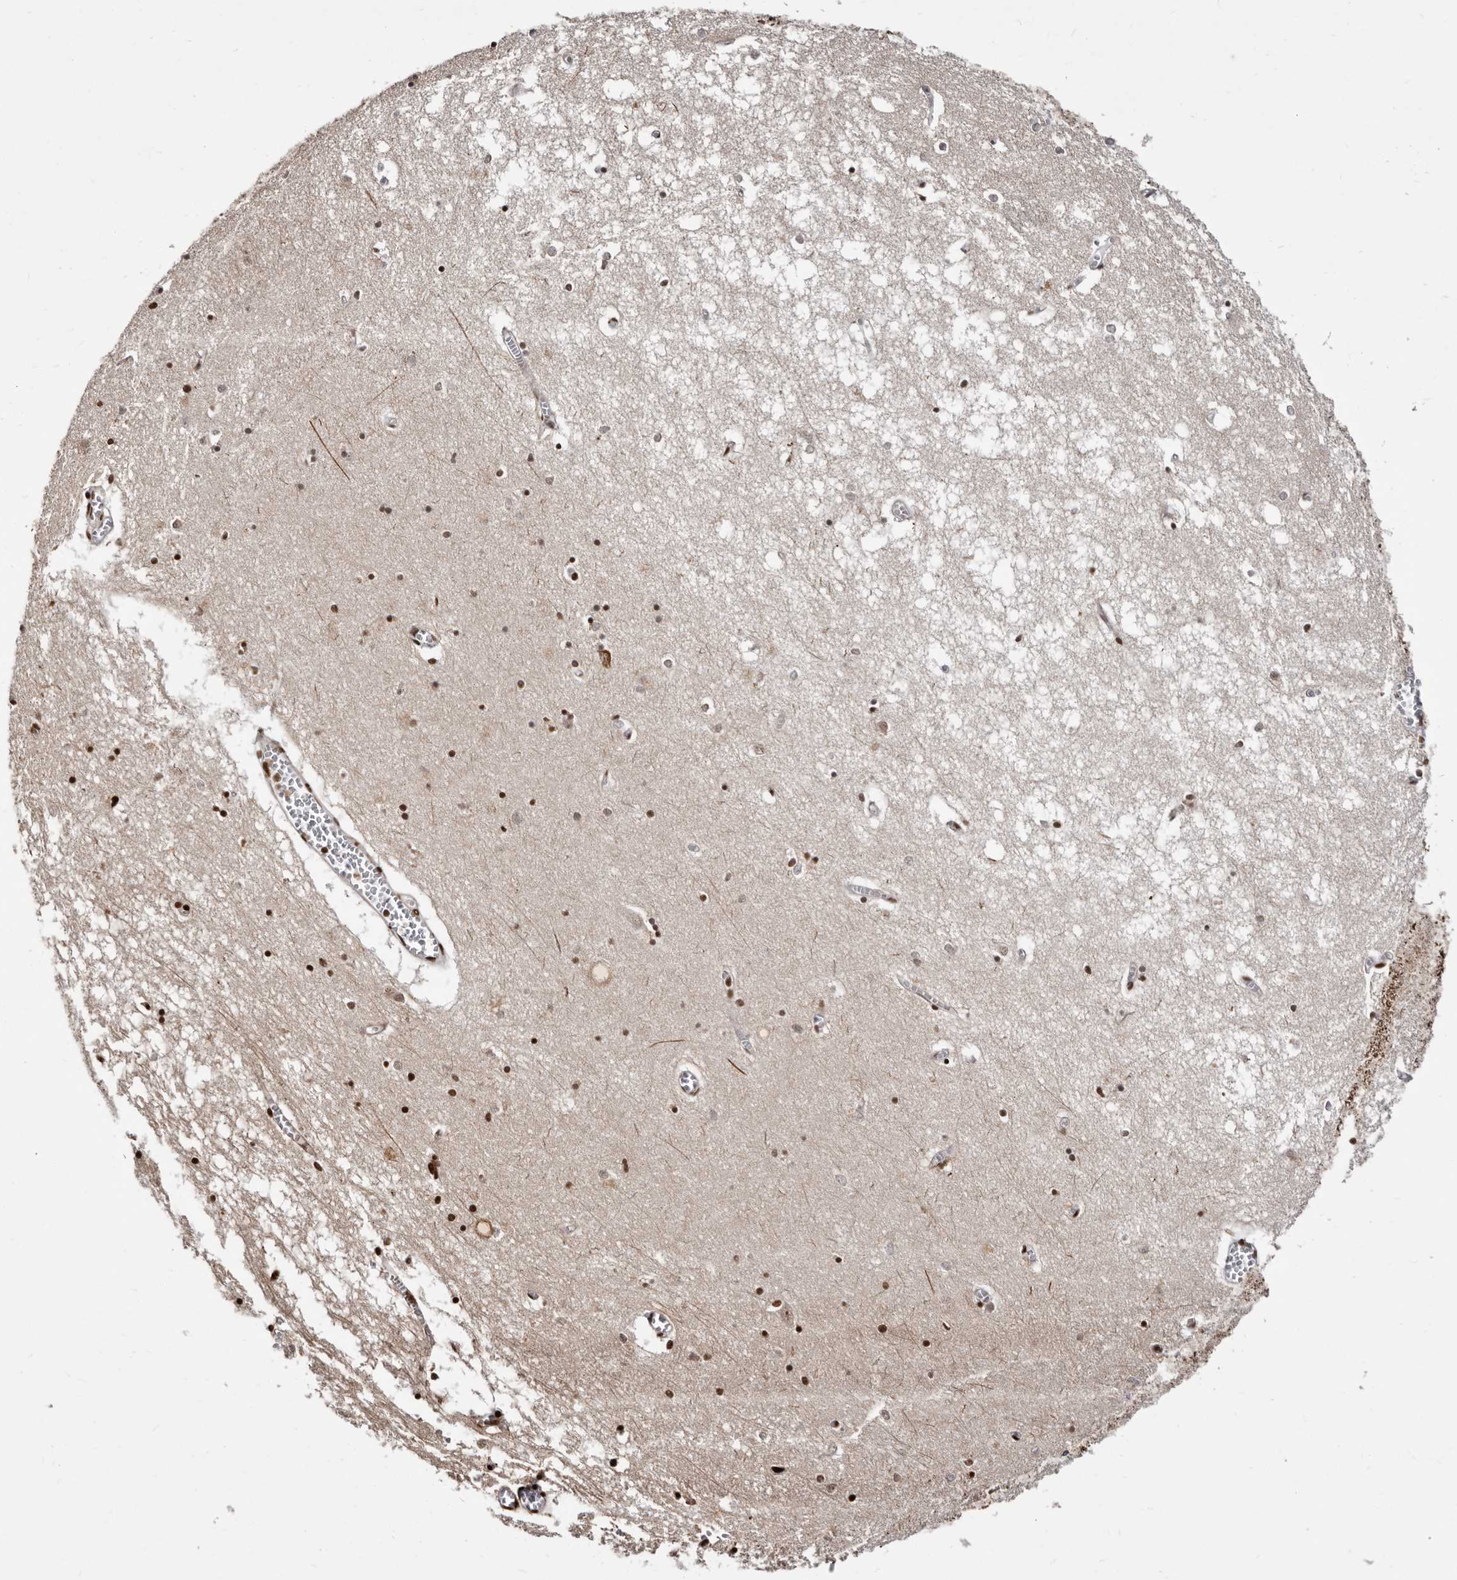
{"staining": {"intensity": "moderate", "quantity": "<25%", "location": "nuclear"}, "tissue": "hippocampus", "cell_type": "Glial cells", "image_type": "normal", "snomed": [{"axis": "morphology", "description": "Normal tissue, NOS"}, {"axis": "topography", "description": "Hippocampus"}], "caption": "Immunohistochemistry (IHC) staining of normal hippocampus, which displays low levels of moderate nuclear positivity in approximately <25% of glial cells indicating moderate nuclear protein positivity. The staining was performed using DAB (brown) for protein detection and nuclei were counterstained in hematoxylin (blue).", "gene": "KLHL4", "patient": {"sex": "male", "age": 70}}